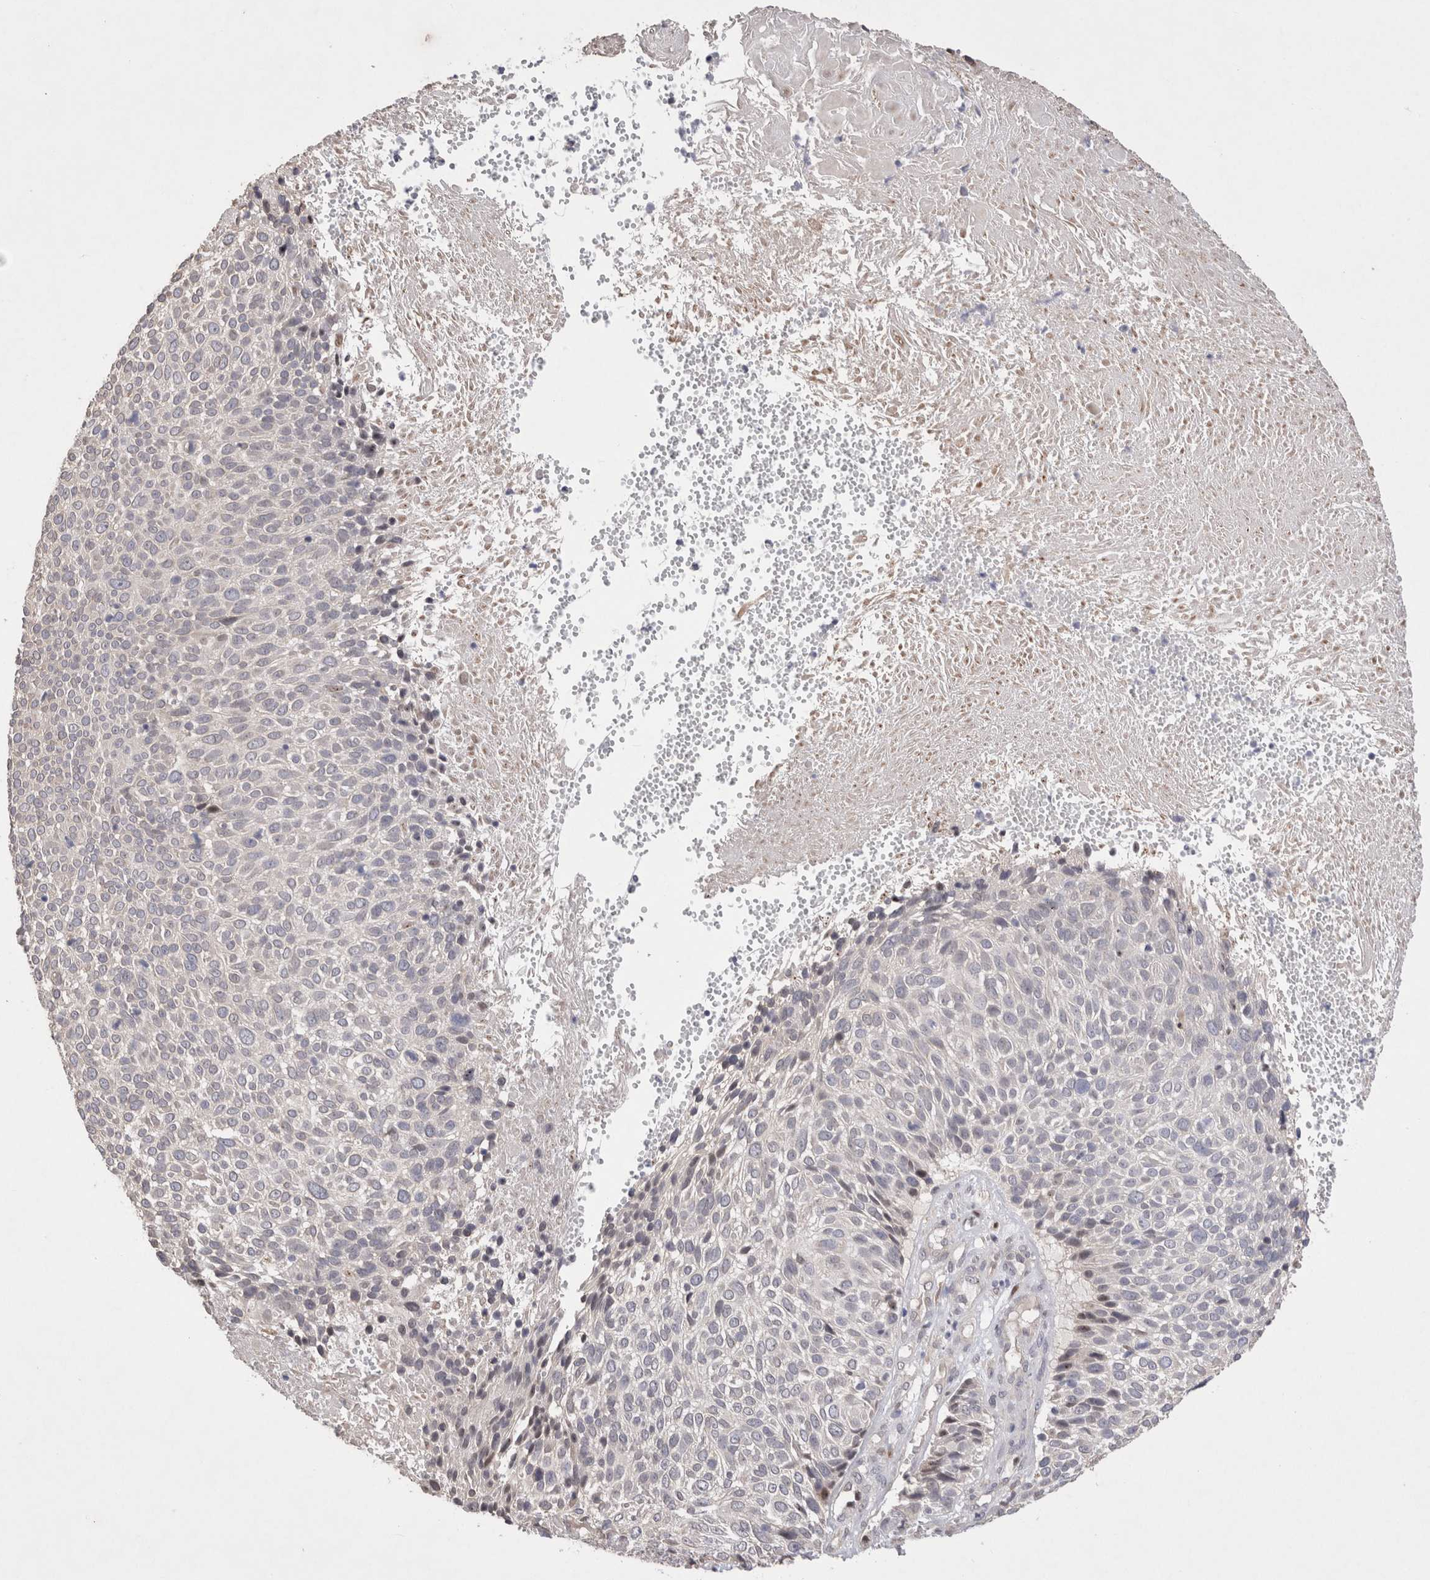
{"staining": {"intensity": "negative", "quantity": "none", "location": "none"}, "tissue": "cervical cancer", "cell_type": "Tumor cells", "image_type": "cancer", "snomed": [{"axis": "morphology", "description": "Squamous cell carcinoma, NOS"}, {"axis": "topography", "description": "Cervix"}], "caption": "Tumor cells are negative for brown protein staining in squamous cell carcinoma (cervical). (DAB IHC with hematoxylin counter stain).", "gene": "GIMAP6", "patient": {"sex": "female", "age": 74}}